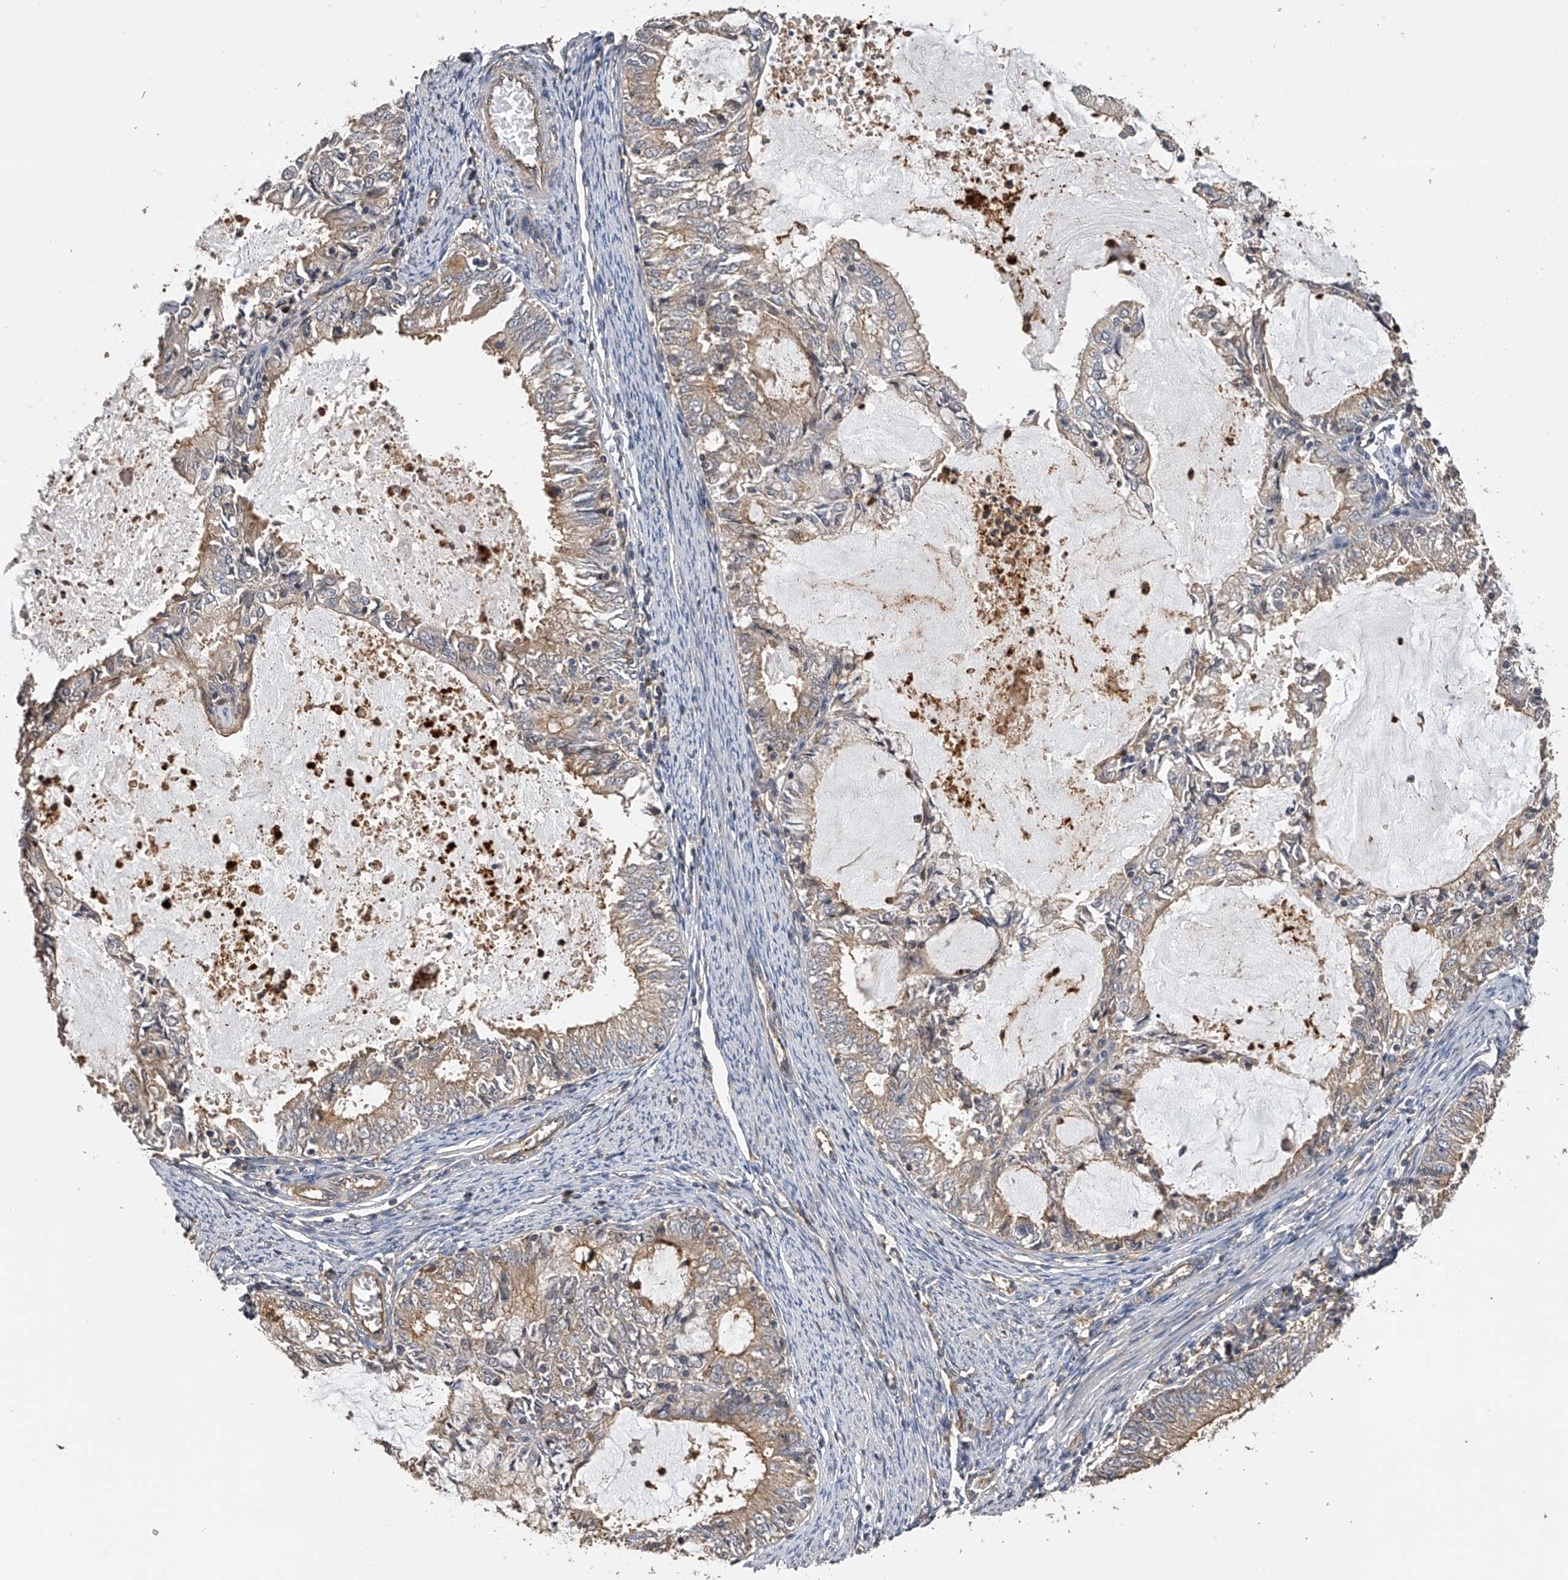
{"staining": {"intensity": "moderate", "quantity": "<25%", "location": "cytoplasmic/membranous"}, "tissue": "endometrial cancer", "cell_type": "Tumor cells", "image_type": "cancer", "snomed": [{"axis": "morphology", "description": "Adenocarcinoma, NOS"}, {"axis": "topography", "description": "Endometrium"}], "caption": "High-power microscopy captured an immunohistochemistry micrograph of endometrial cancer, revealing moderate cytoplasmic/membranous expression in approximately <25% of tumor cells. (DAB (3,3'-diaminobenzidine) IHC, brown staining for protein, blue staining for nuclei).", "gene": "PTPRA", "patient": {"sex": "female", "age": 57}}